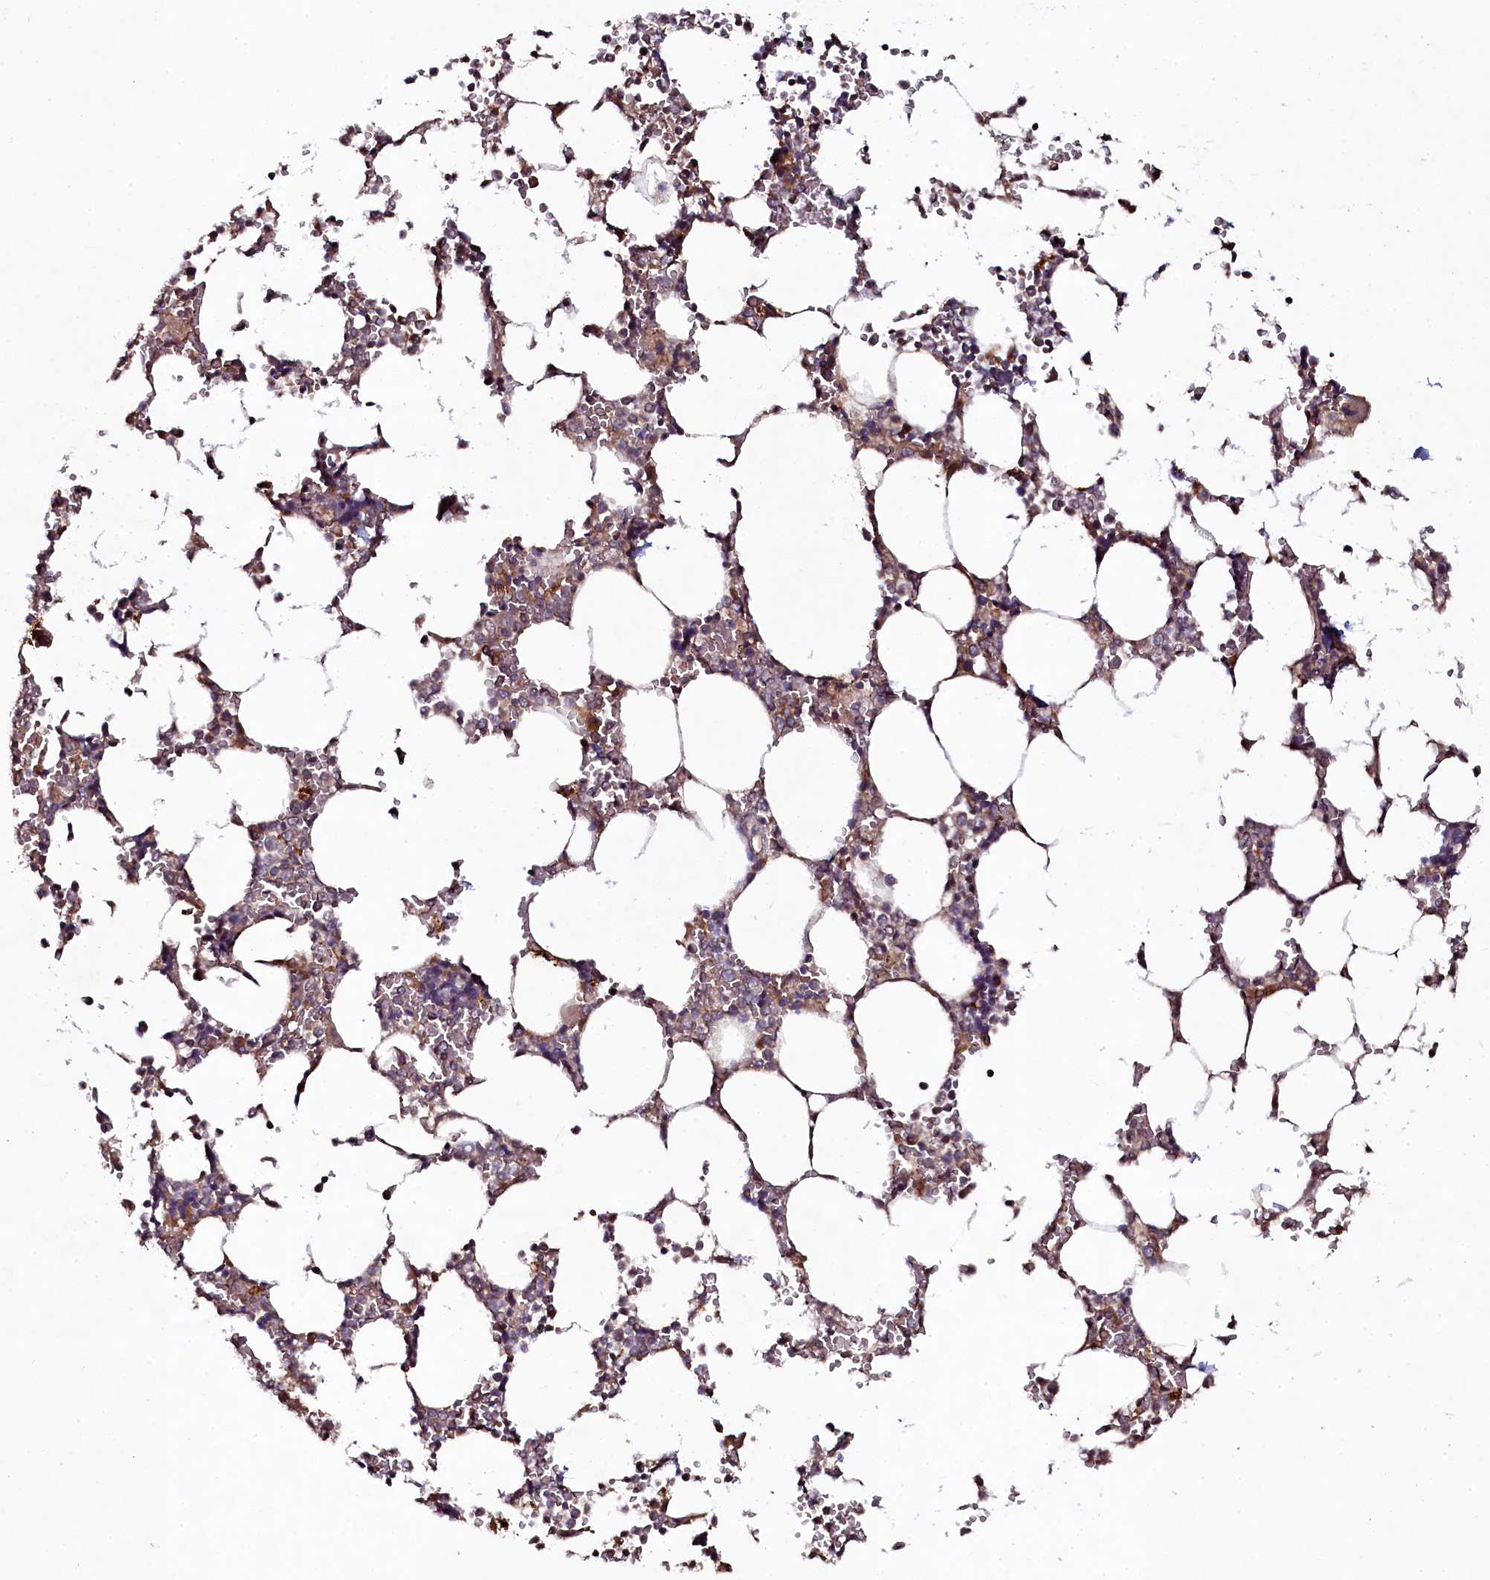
{"staining": {"intensity": "moderate", "quantity": "25%-75%", "location": "cytoplasmic/membranous"}, "tissue": "bone marrow", "cell_type": "Hematopoietic cells", "image_type": "normal", "snomed": [{"axis": "morphology", "description": "Normal tissue, NOS"}, {"axis": "topography", "description": "Bone marrow"}], "caption": "Hematopoietic cells show medium levels of moderate cytoplasmic/membranous positivity in about 25%-75% of cells in normal human bone marrow.", "gene": "SEC24C", "patient": {"sex": "male", "age": 64}}